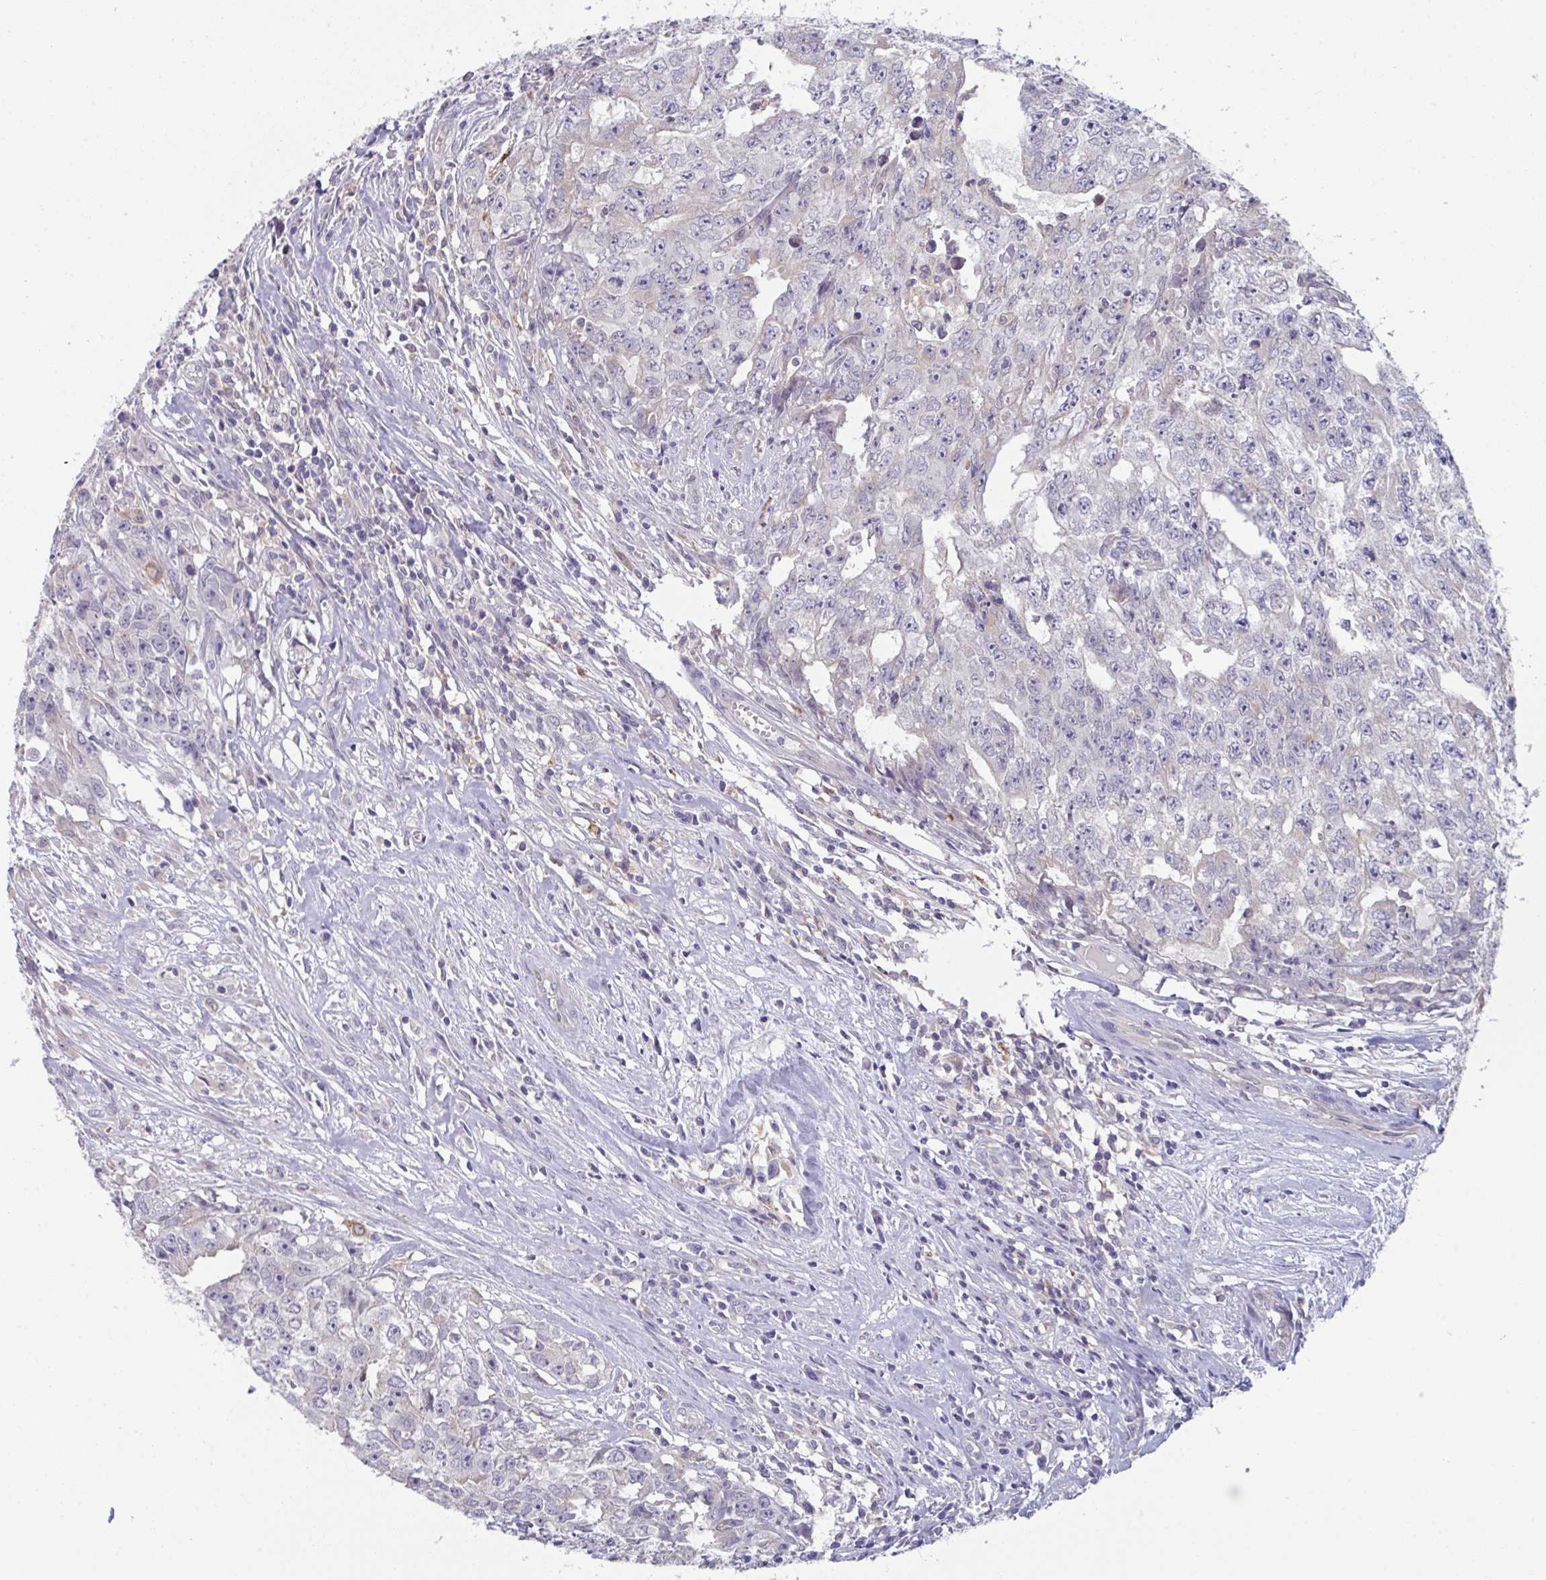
{"staining": {"intensity": "negative", "quantity": "none", "location": "none"}, "tissue": "testis cancer", "cell_type": "Tumor cells", "image_type": "cancer", "snomed": [{"axis": "morphology", "description": "Carcinoma, Embryonal, NOS"}, {"axis": "morphology", "description": "Teratoma, malignant, NOS"}, {"axis": "topography", "description": "Testis"}], "caption": "DAB immunohistochemical staining of testis cancer (teratoma (malignant)) displays no significant staining in tumor cells.", "gene": "PTPRD", "patient": {"sex": "male", "age": 24}}